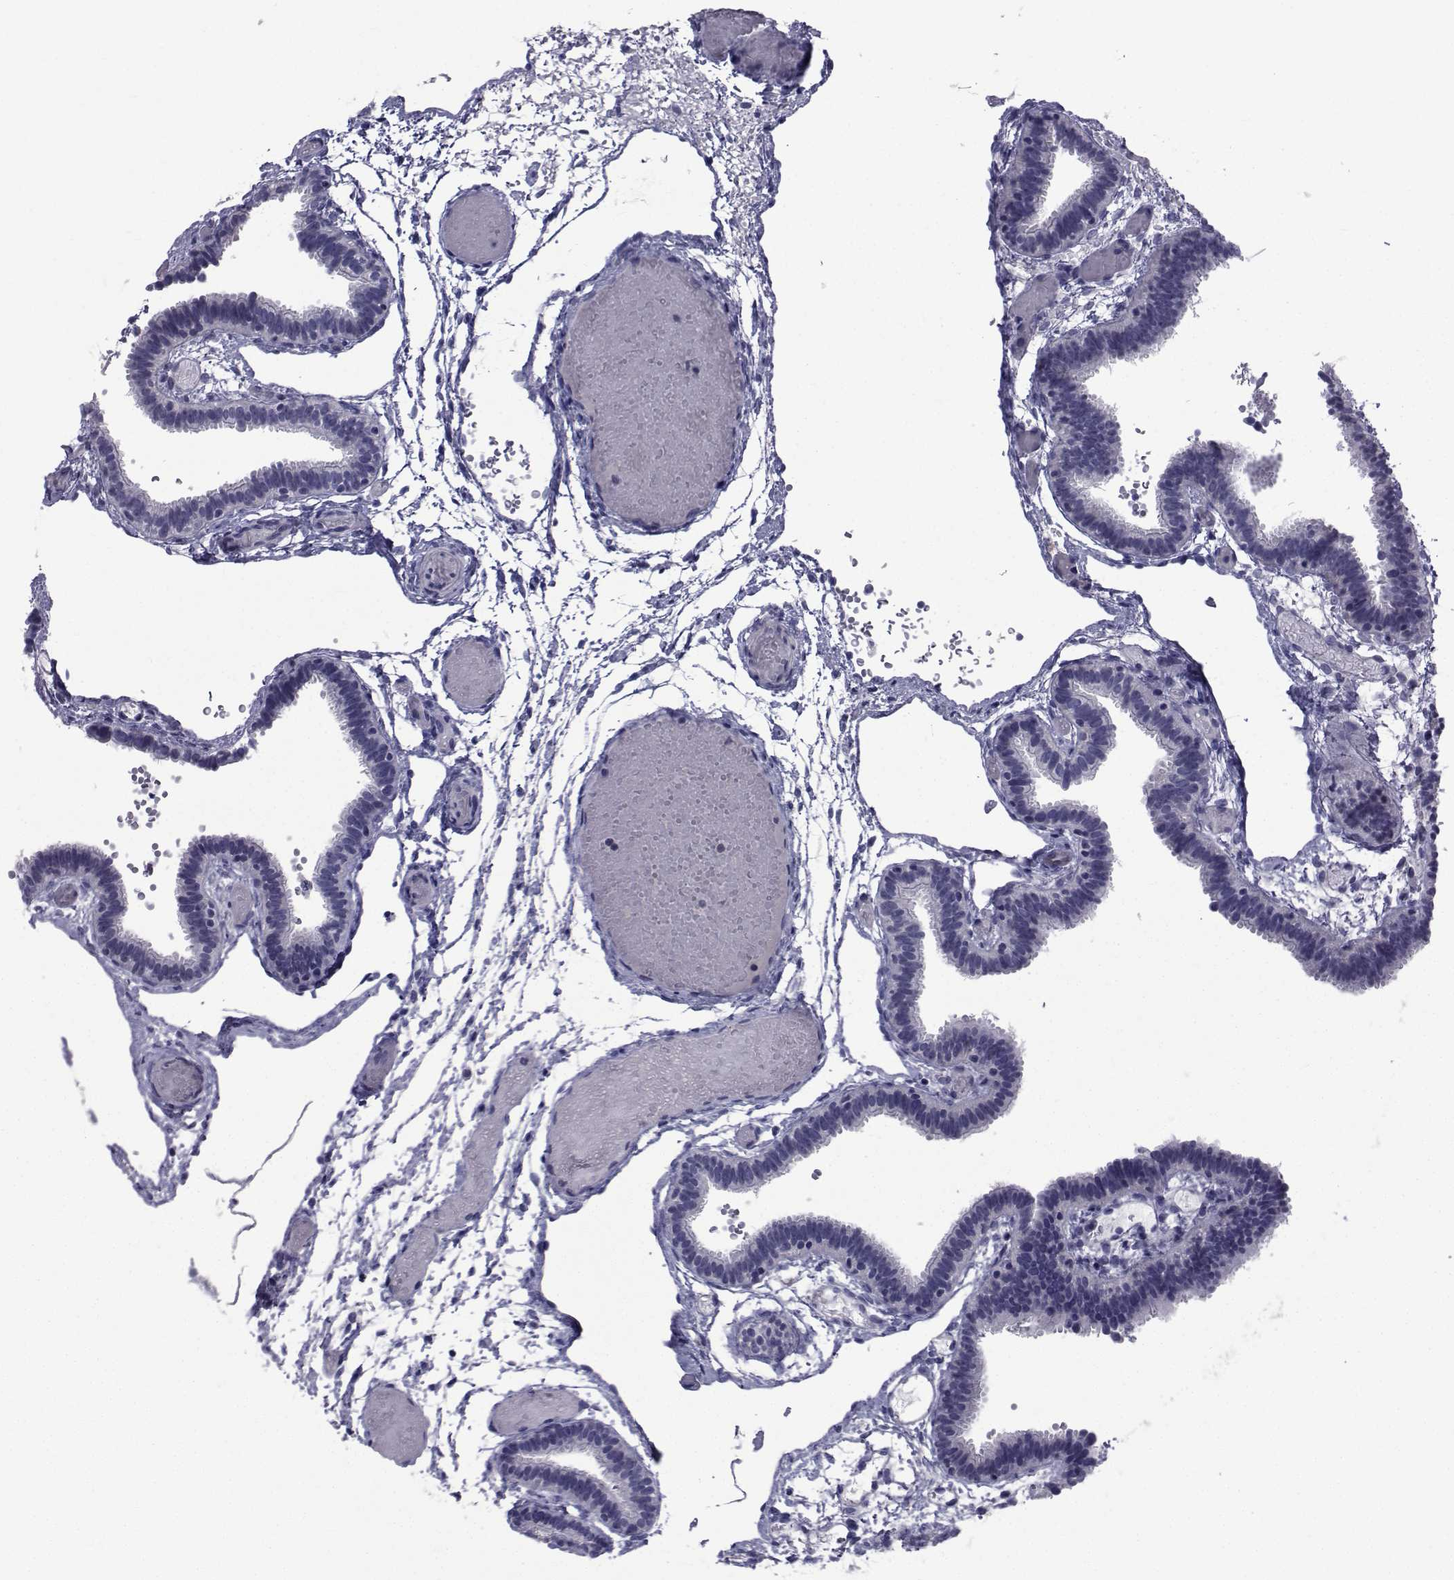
{"staining": {"intensity": "negative", "quantity": "none", "location": "none"}, "tissue": "fallopian tube", "cell_type": "Glandular cells", "image_type": "normal", "snomed": [{"axis": "morphology", "description": "Normal tissue, NOS"}, {"axis": "topography", "description": "Fallopian tube"}], "caption": "IHC photomicrograph of unremarkable fallopian tube: fallopian tube stained with DAB shows no significant protein staining in glandular cells. (Brightfield microscopy of DAB (3,3'-diaminobenzidine) immunohistochemistry (IHC) at high magnification).", "gene": "CHRNA1", "patient": {"sex": "female", "age": 37}}